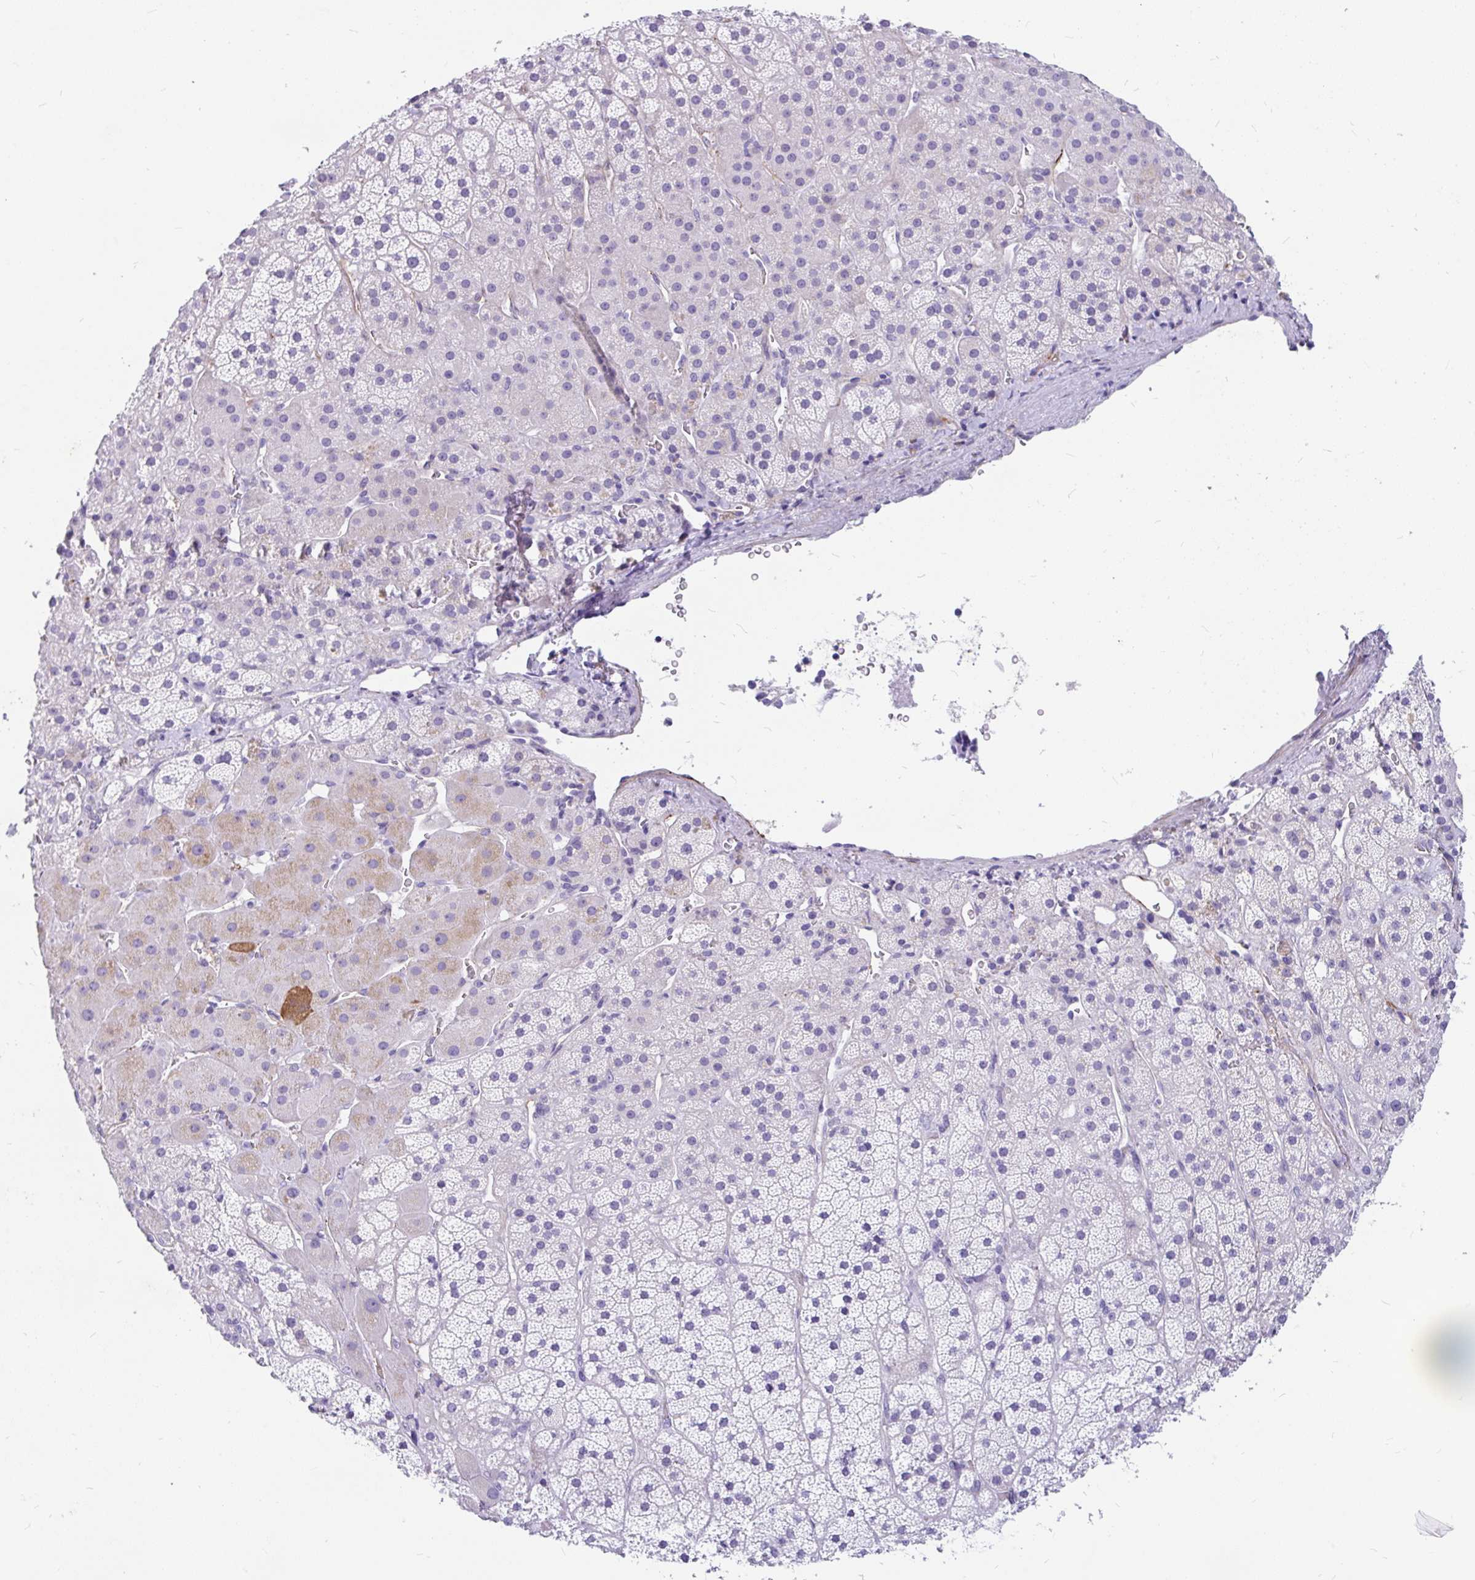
{"staining": {"intensity": "weak", "quantity": "<25%", "location": "cytoplasmic/membranous"}, "tissue": "adrenal gland", "cell_type": "Glandular cells", "image_type": "normal", "snomed": [{"axis": "morphology", "description": "Normal tissue, NOS"}, {"axis": "topography", "description": "Adrenal gland"}], "caption": "An immunohistochemistry micrograph of normal adrenal gland is shown. There is no staining in glandular cells of adrenal gland.", "gene": "EML5", "patient": {"sex": "male", "age": 57}}